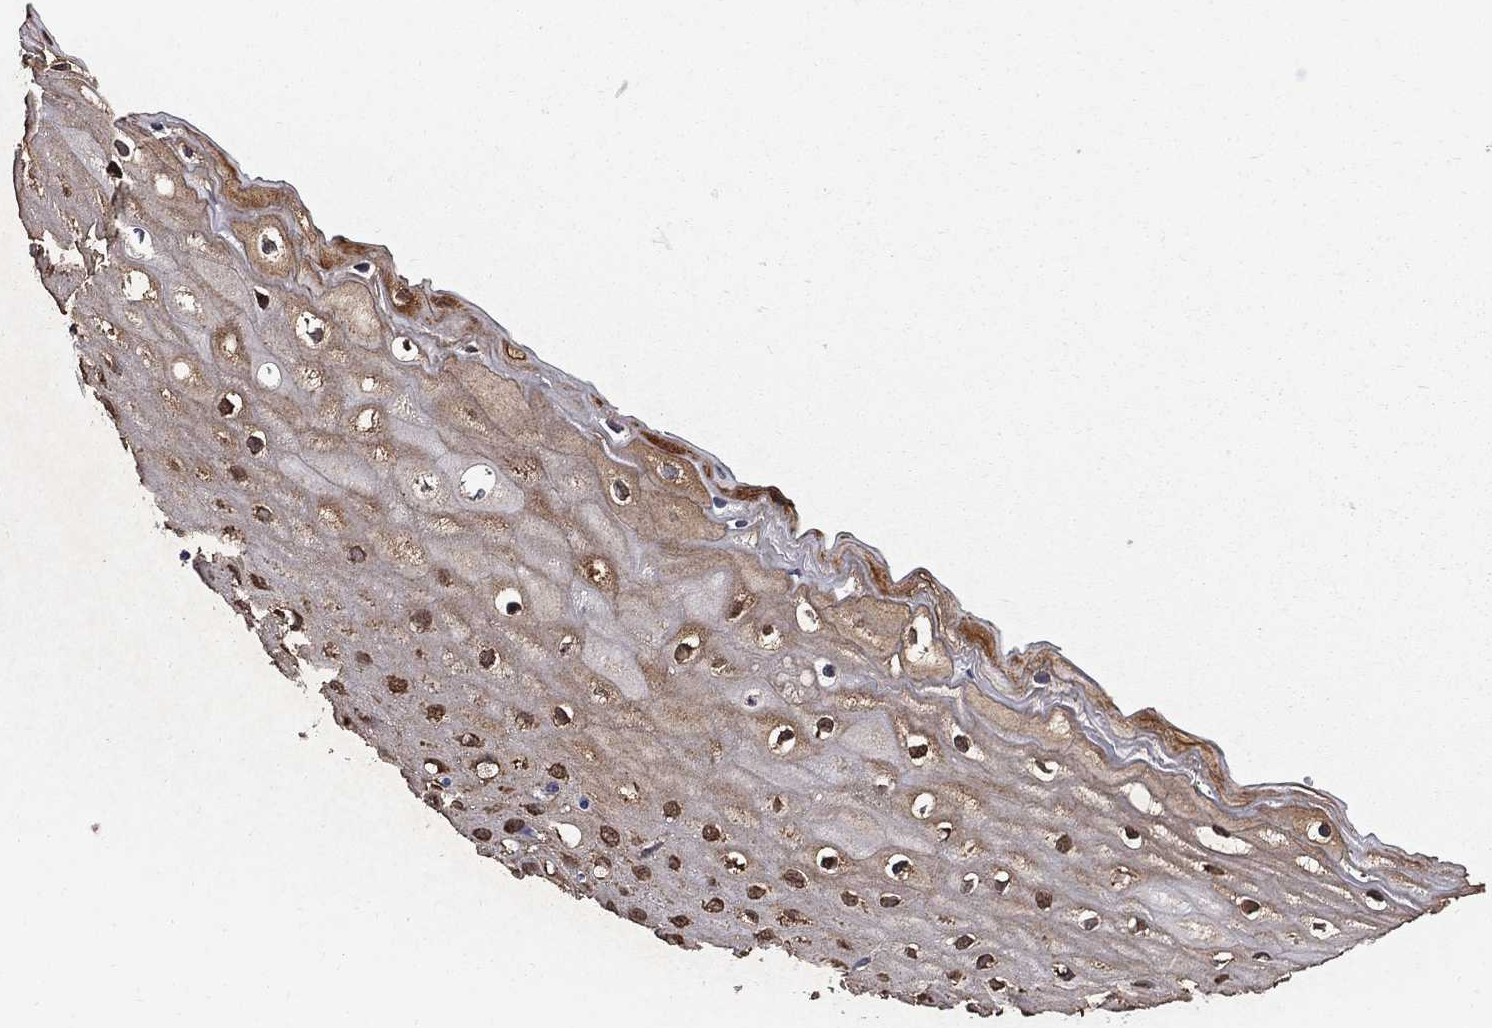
{"staining": {"intensity": "moderate", "quantity": "<25%", "location": "cytoplasmic/membranous,nuclear"}, "tissue": "cervix", "cell_type": "Squamous epithelial cells", "image_type": "normal", "snomed": [{"axis": "morphology", "description": "Normal tissue, NOS"}, {"axis": "topography", "description": "Cervix"}], "caption": "A low amount of moderate cytoplasmic/membranous,nuclear staining is present in about <25% of squamous epithelial cells in normal cervix. (IHC, brightfield microscopy, high magnification).", "gene": "TRIM29", "patient": {"sex": "female", "age": 37}}